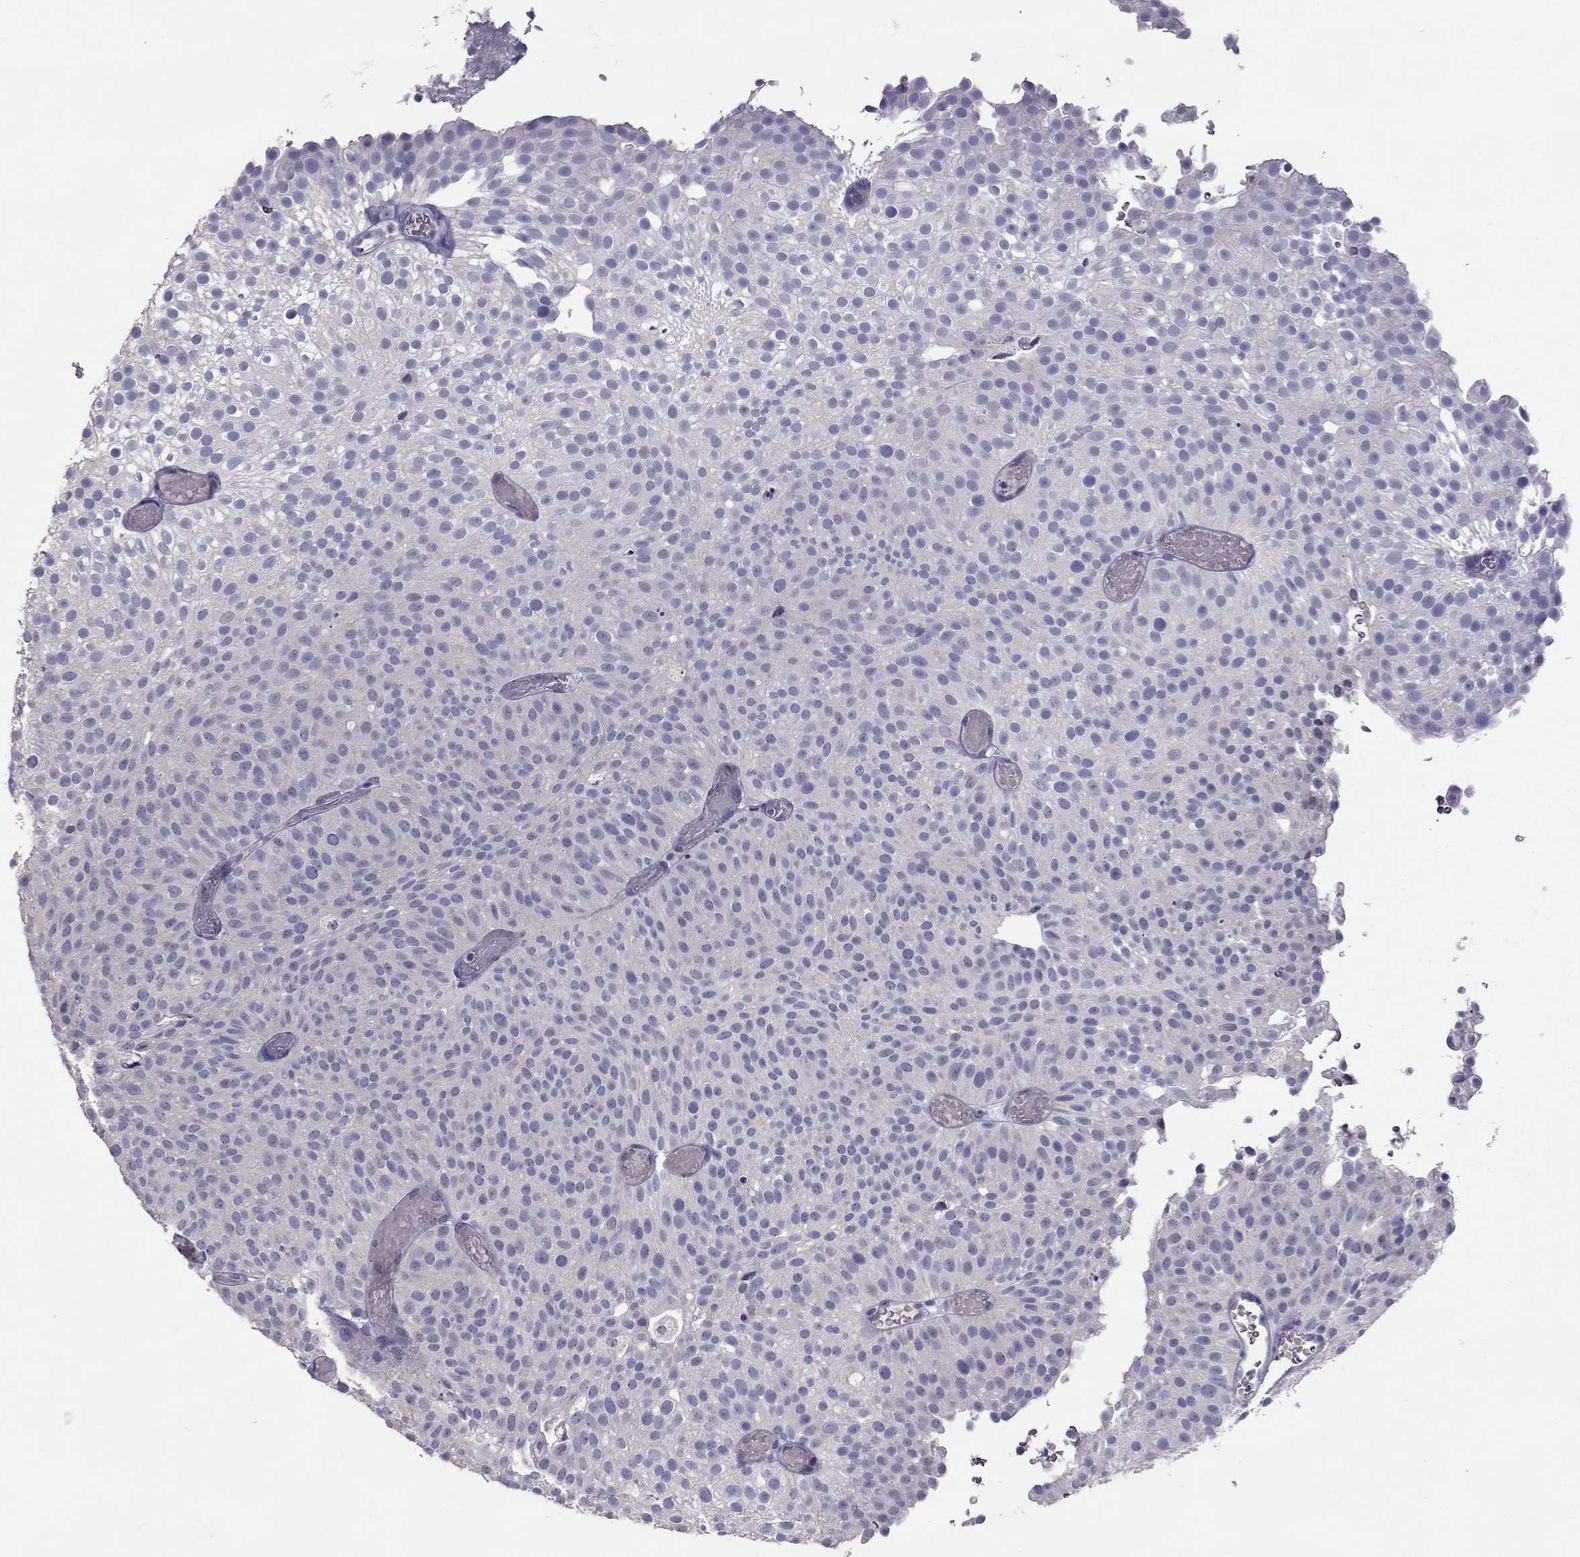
{"staining": {"intensity": "negative", "quantity": "none", "location": "none"}, "tissue": "urothelial cancer", "cell_type": "Tumor cells", "image_type": "cancer", "snomed": [{"axis": "morphology", "description": "Urothelial carcinoma, Low grade"}, {"axis": "topography", "description": "Urinary bladder"}], "caption": "DAB immunohistochemical staining of human urothelial cancer displays no significant positivity in tumor cells.", "gene": "LRRC46", "patient": {"sex": "male", "age": 78}}